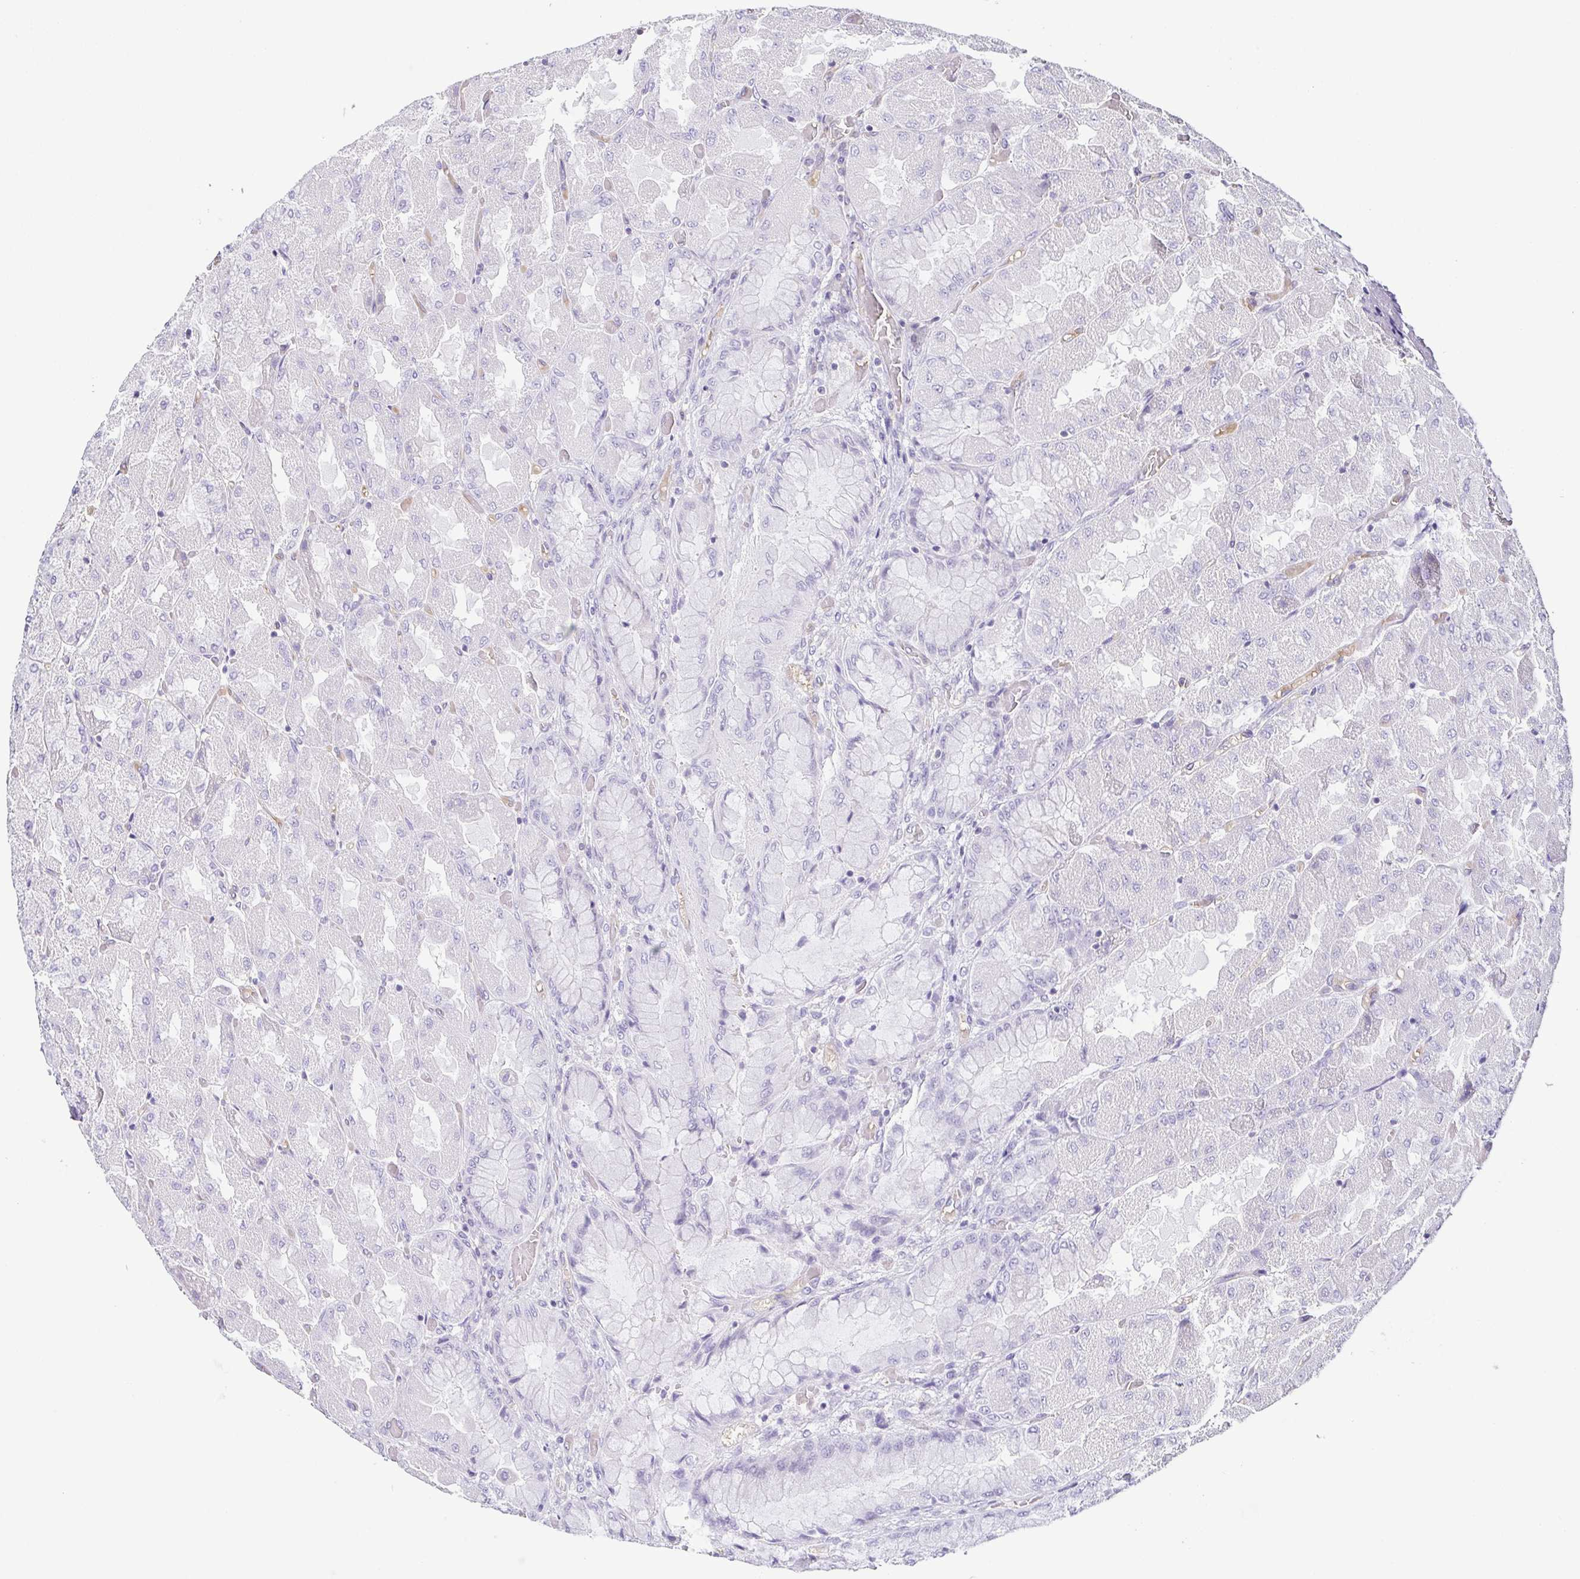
{"staining": {"intensity": "negative", "quantity": "none", "location": "none"}, "tissue": "stomach", "cell_type": "Glandular cells", "image_type": "normal", "snomed": [{"axis": "morphology", "description": "Normal tissue, NOS"}, {"axis": "topography", "description": "Stomach"}], "caption": "The micrograph shows no staining of glandular cells in unremarkable stomach. (Stains: DAB (3,3'-diaminobenzidine) immunohistochemistry with hematoxylin counter stain, Microscopy: brightfield microscopy at high magnification).", "gene": "FAM162B", "patient": {"sex": "female", "age": 61}}